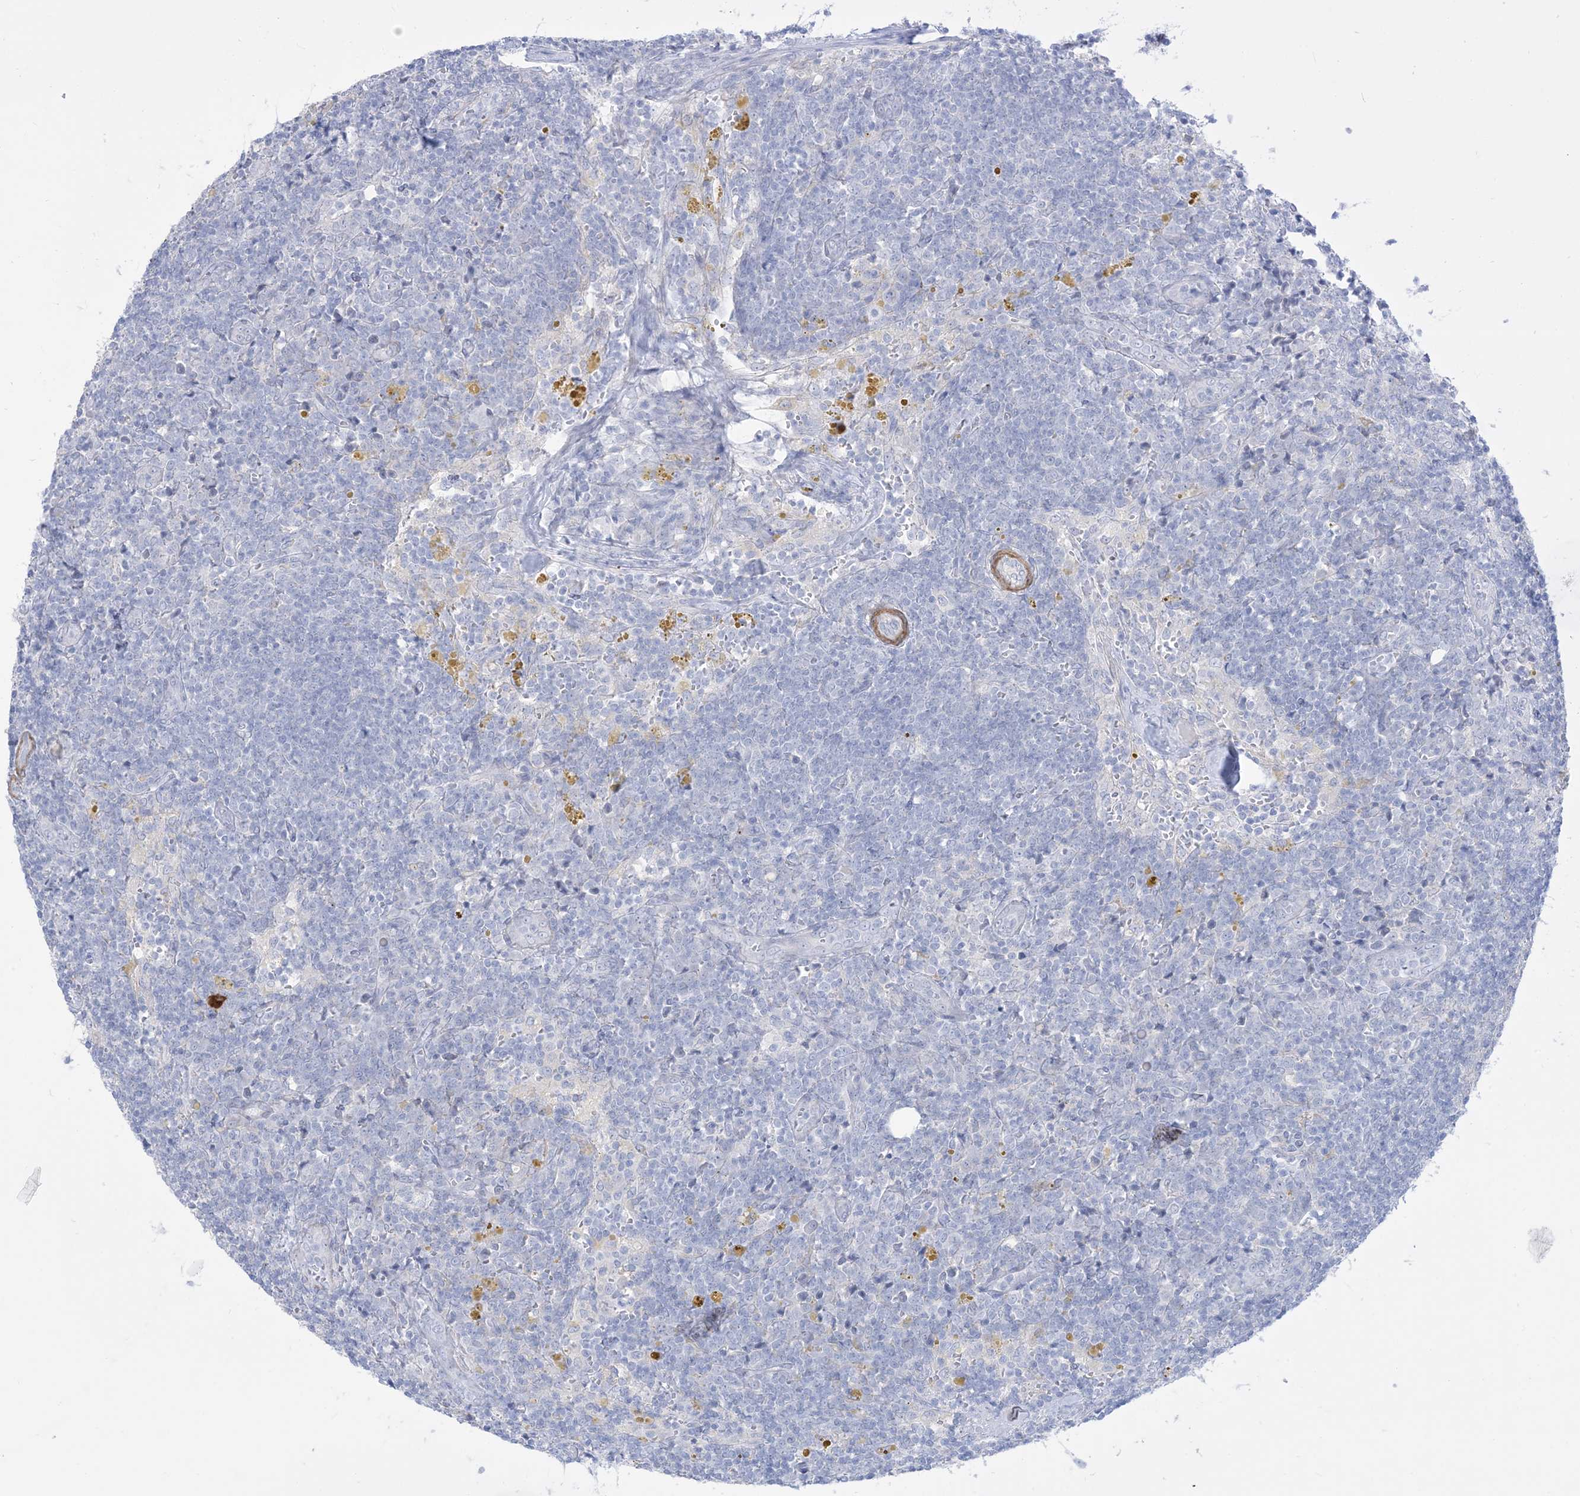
{"staining": {"intensity": "negative", "quantity": "none", "location": "none"}, "tissue": "lymph node", "cell_type": "Germinal center cells", "image_type": "normal", "snomed": [{"axis": "morphology", "description": "Normal tissue, NOS"}, {"axis": "morphology", "description": "Squamous cell carcinoma, metastatic, NOS"}, {"axis": "topography", "description": "Lymph node"}], "caption": "This is an IHC histopathology image of normal lymph node. There is no positivity in germinal center cells.", "gene": "MARS2", "patient": {"sex": "male", "age": 73}}